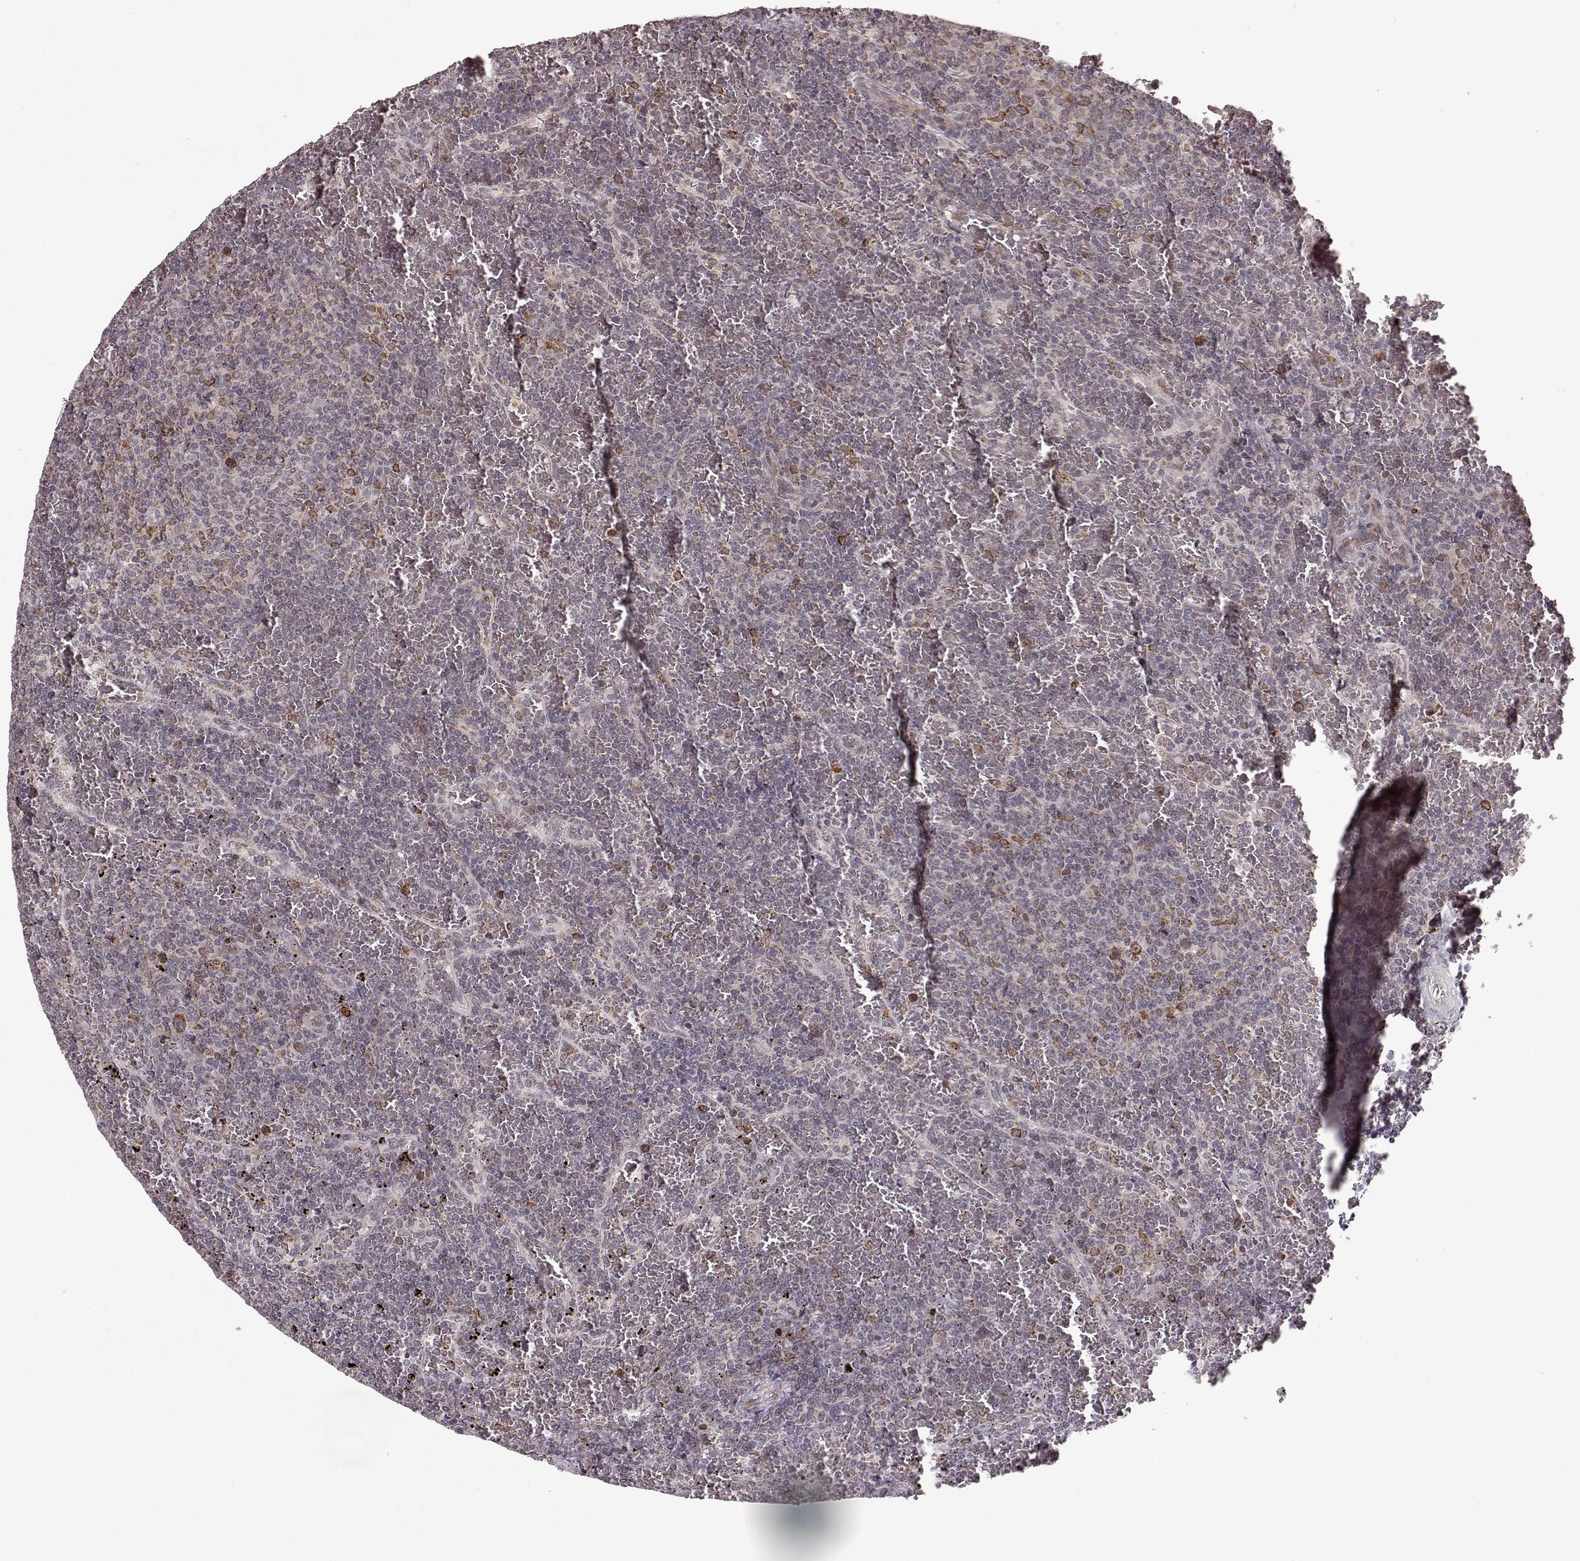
{"staining": {"intensity": "negative", "quantity": "none", "location": "none"}, "tissue": "lymphoma", "cell_type": "Tumor cells", "image_type": "cancer", "snomed": [{"axis": "morphology", "description": "Malignant lymphoma, non-Hodgkin's type, Low grade"}, {"axis": "topography", "description": "Spleen"}], "caption": "A high-resolution image shows immunohistochemistry staining of lymphoma, which exhibits no significant positivity in tumor cells.", "gene": "ELOVL5", "patient": {"sex": "female", "age": 77}}